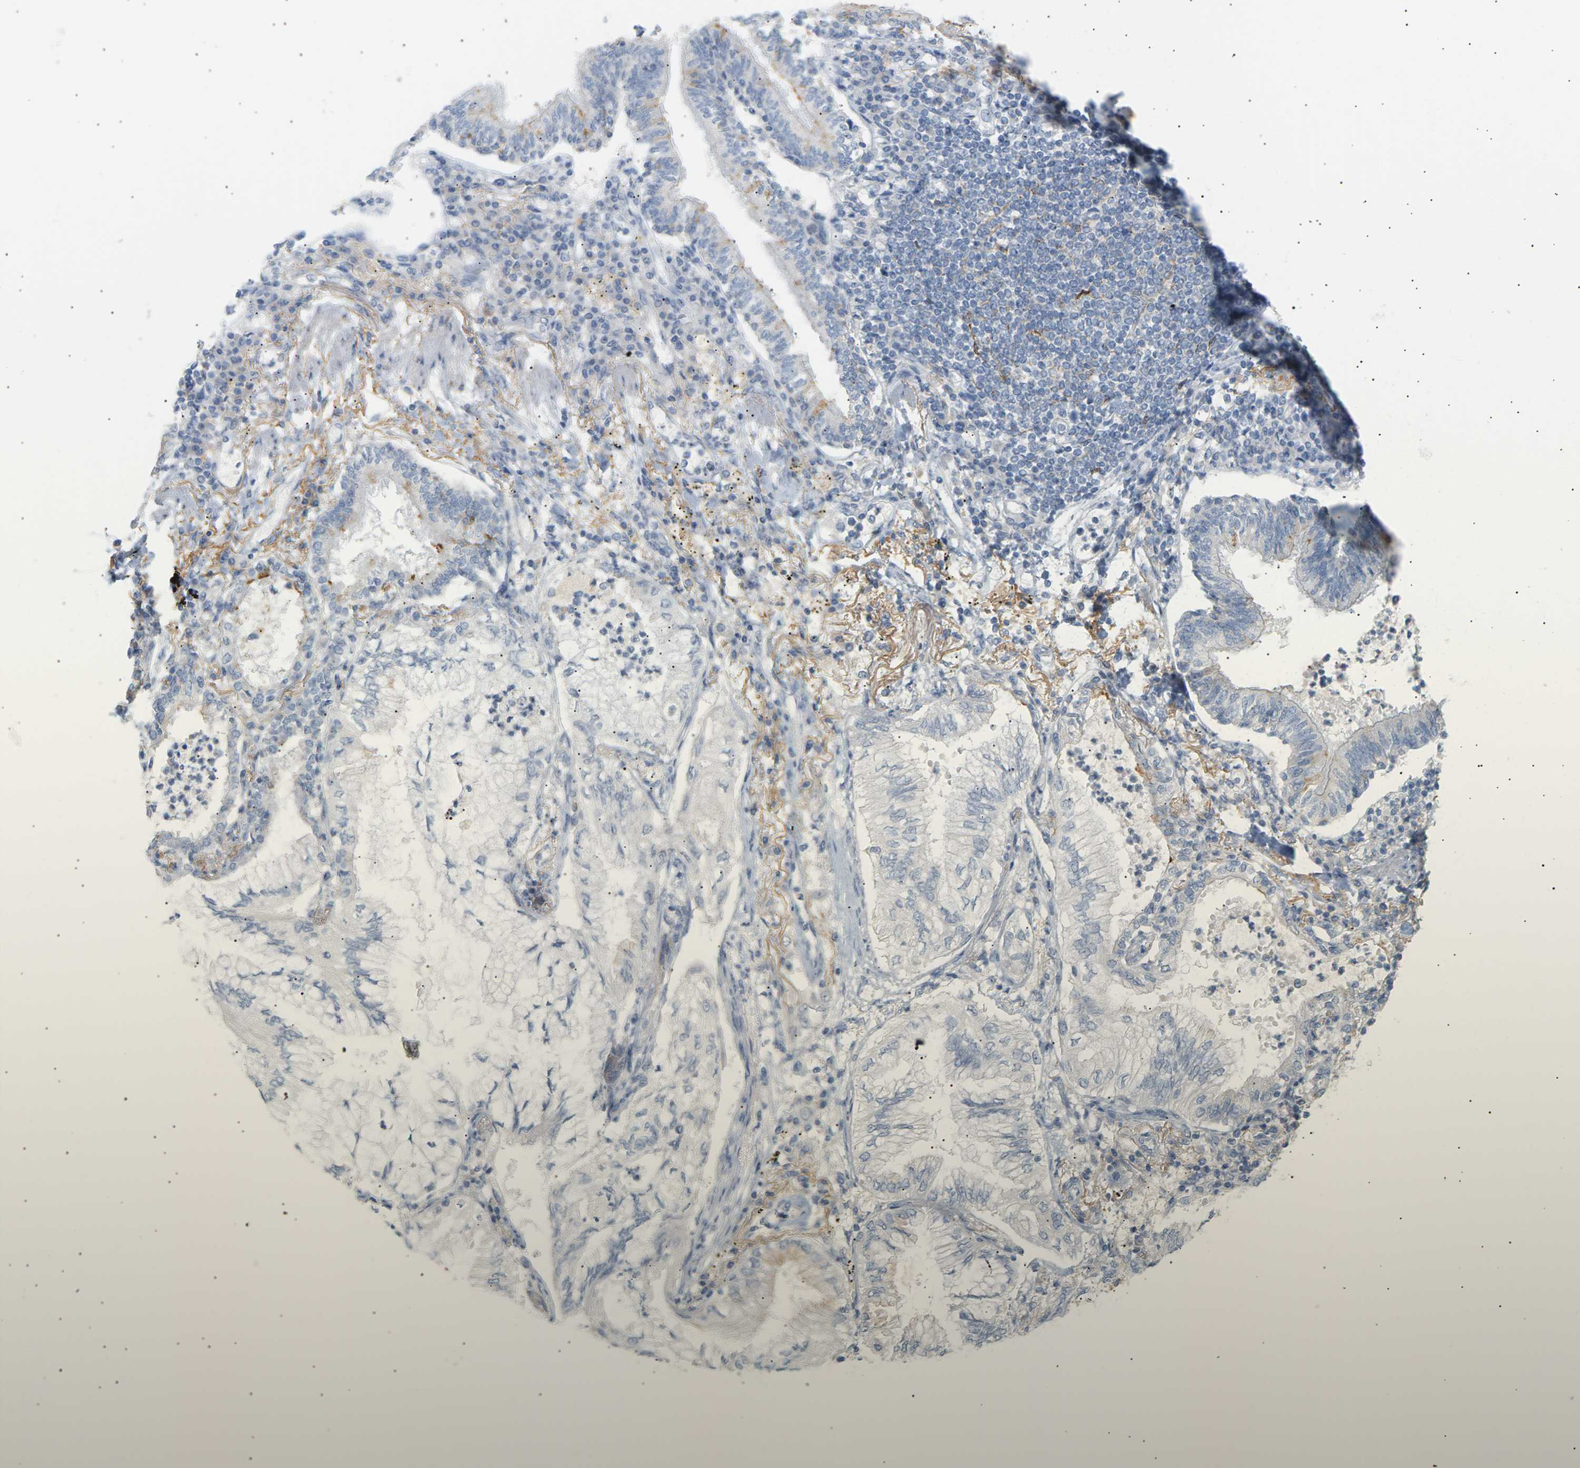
{"staining": {"intensity": "moderate", "quantity": "<25%", "location": "cytoplasmic/membranous"}, "tissue": "lung cancer", "cell_type": "Tumor cells", "image_type": "cancer", "snomed": [{"axis": "morphology", "description": "Normal tissue, NOS"}, {"axis": "morphology", "description": "Adenocarcinoma, NOS"}, {"axis": "topography", "description": "Bronchus"}, {"axis": "topography", "description": "Lung"}], "caption": "Brown immunohistochemical staining in lung cancer exhibits moderate cytoplasmic/membranous positivity in approximately <25% of tumor cells.", "gene": "CLU", "patient": {"sex": "female", "age": 70}}